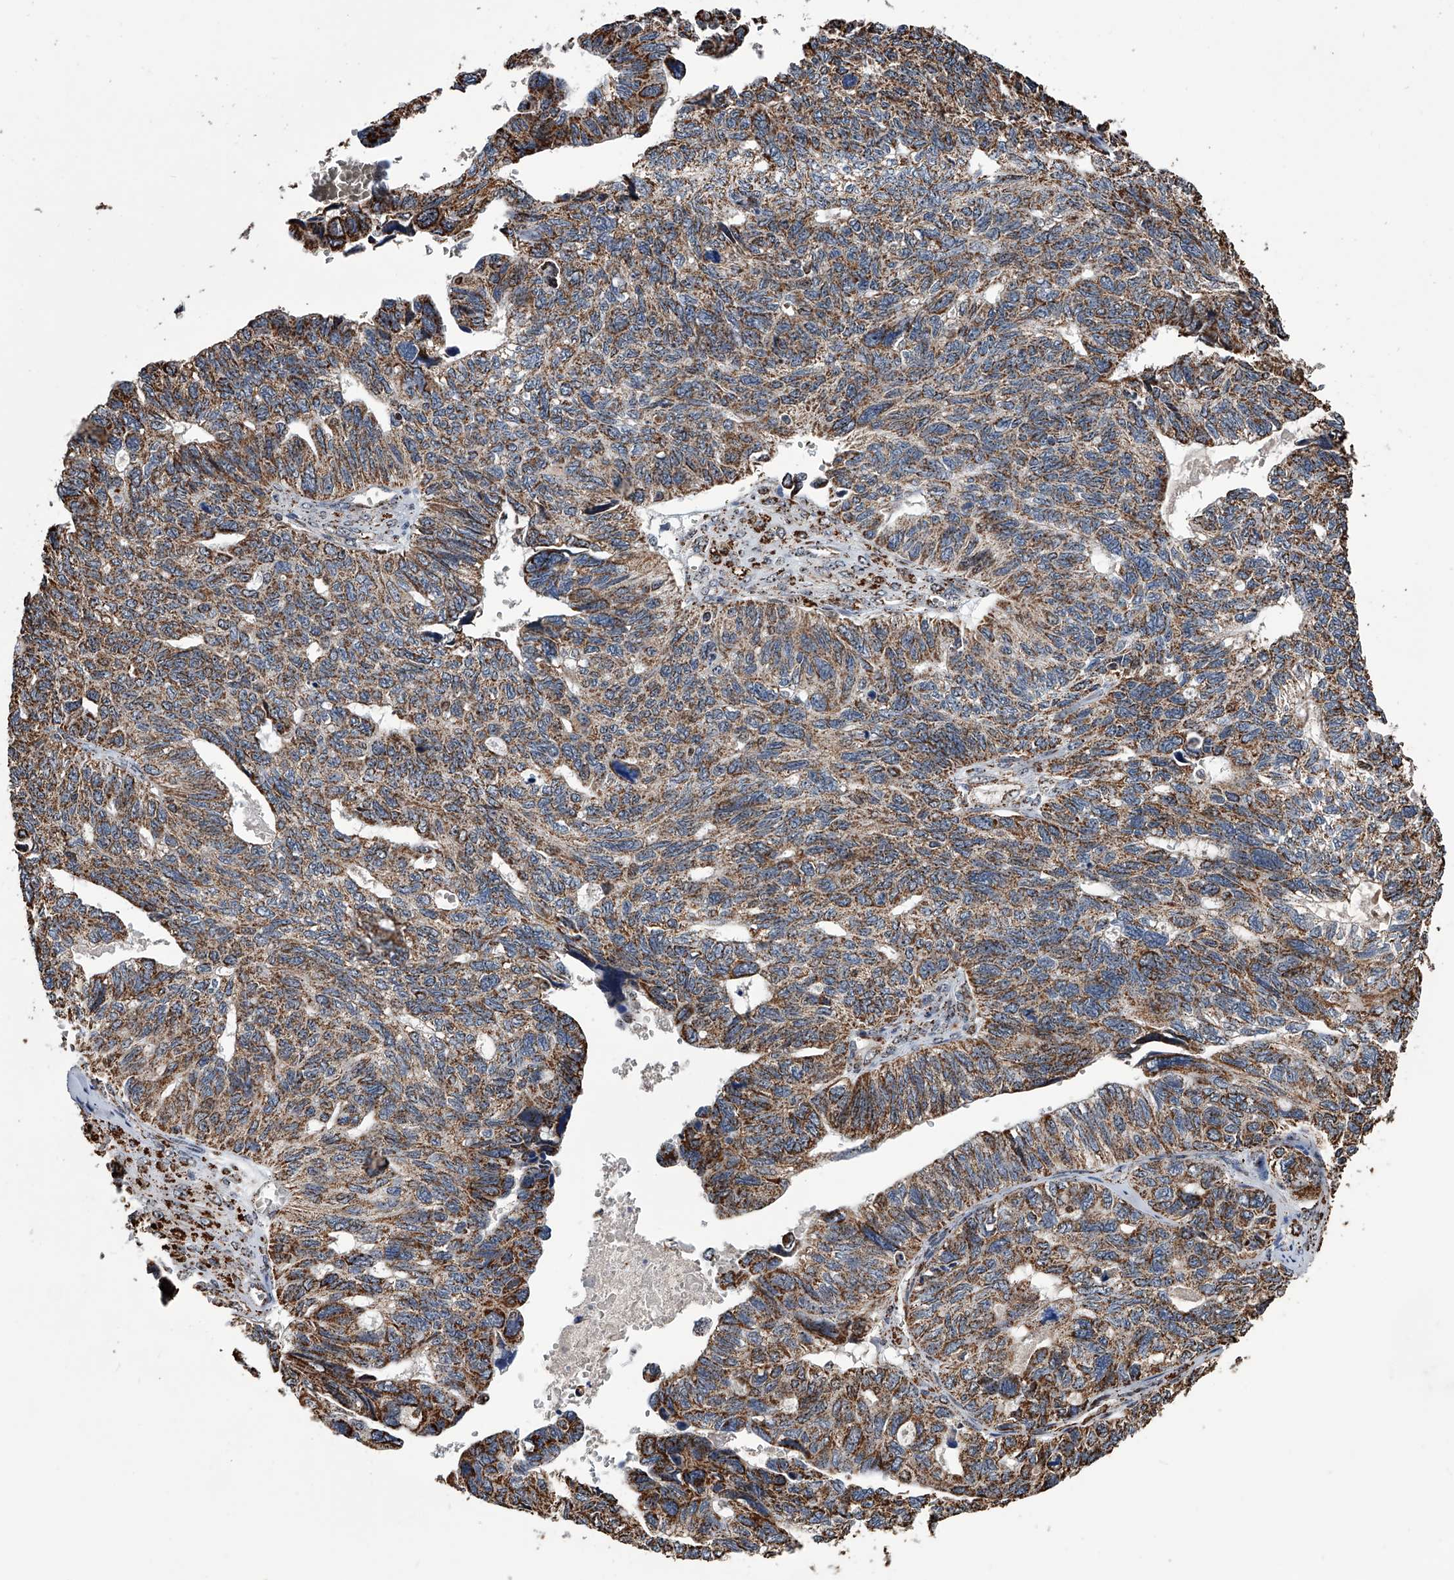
{"staining": {"intensity": "moderate", "quantity": ">75%", "location": "cytoplasmic/membranous"}, "tissue": "ovarian cancer", "cell_type": "Tumor cells", "image_type": "cancer", "snomed": [{"axis": "morphology", "description": "Cystadenocarcinoma, serous, NOS"}, {"axis": "topography", "description": "Ovary"}], "caption": "Immunohistochemical staining of human serous cystadenocarcinoma (ovarian) shows medium levels of moderate cytoplasmic/membranous staining in approximately >75% of tumor cells.", "gene": "SMPDL3A", "patient": {"sex": "female", "age": 79}}